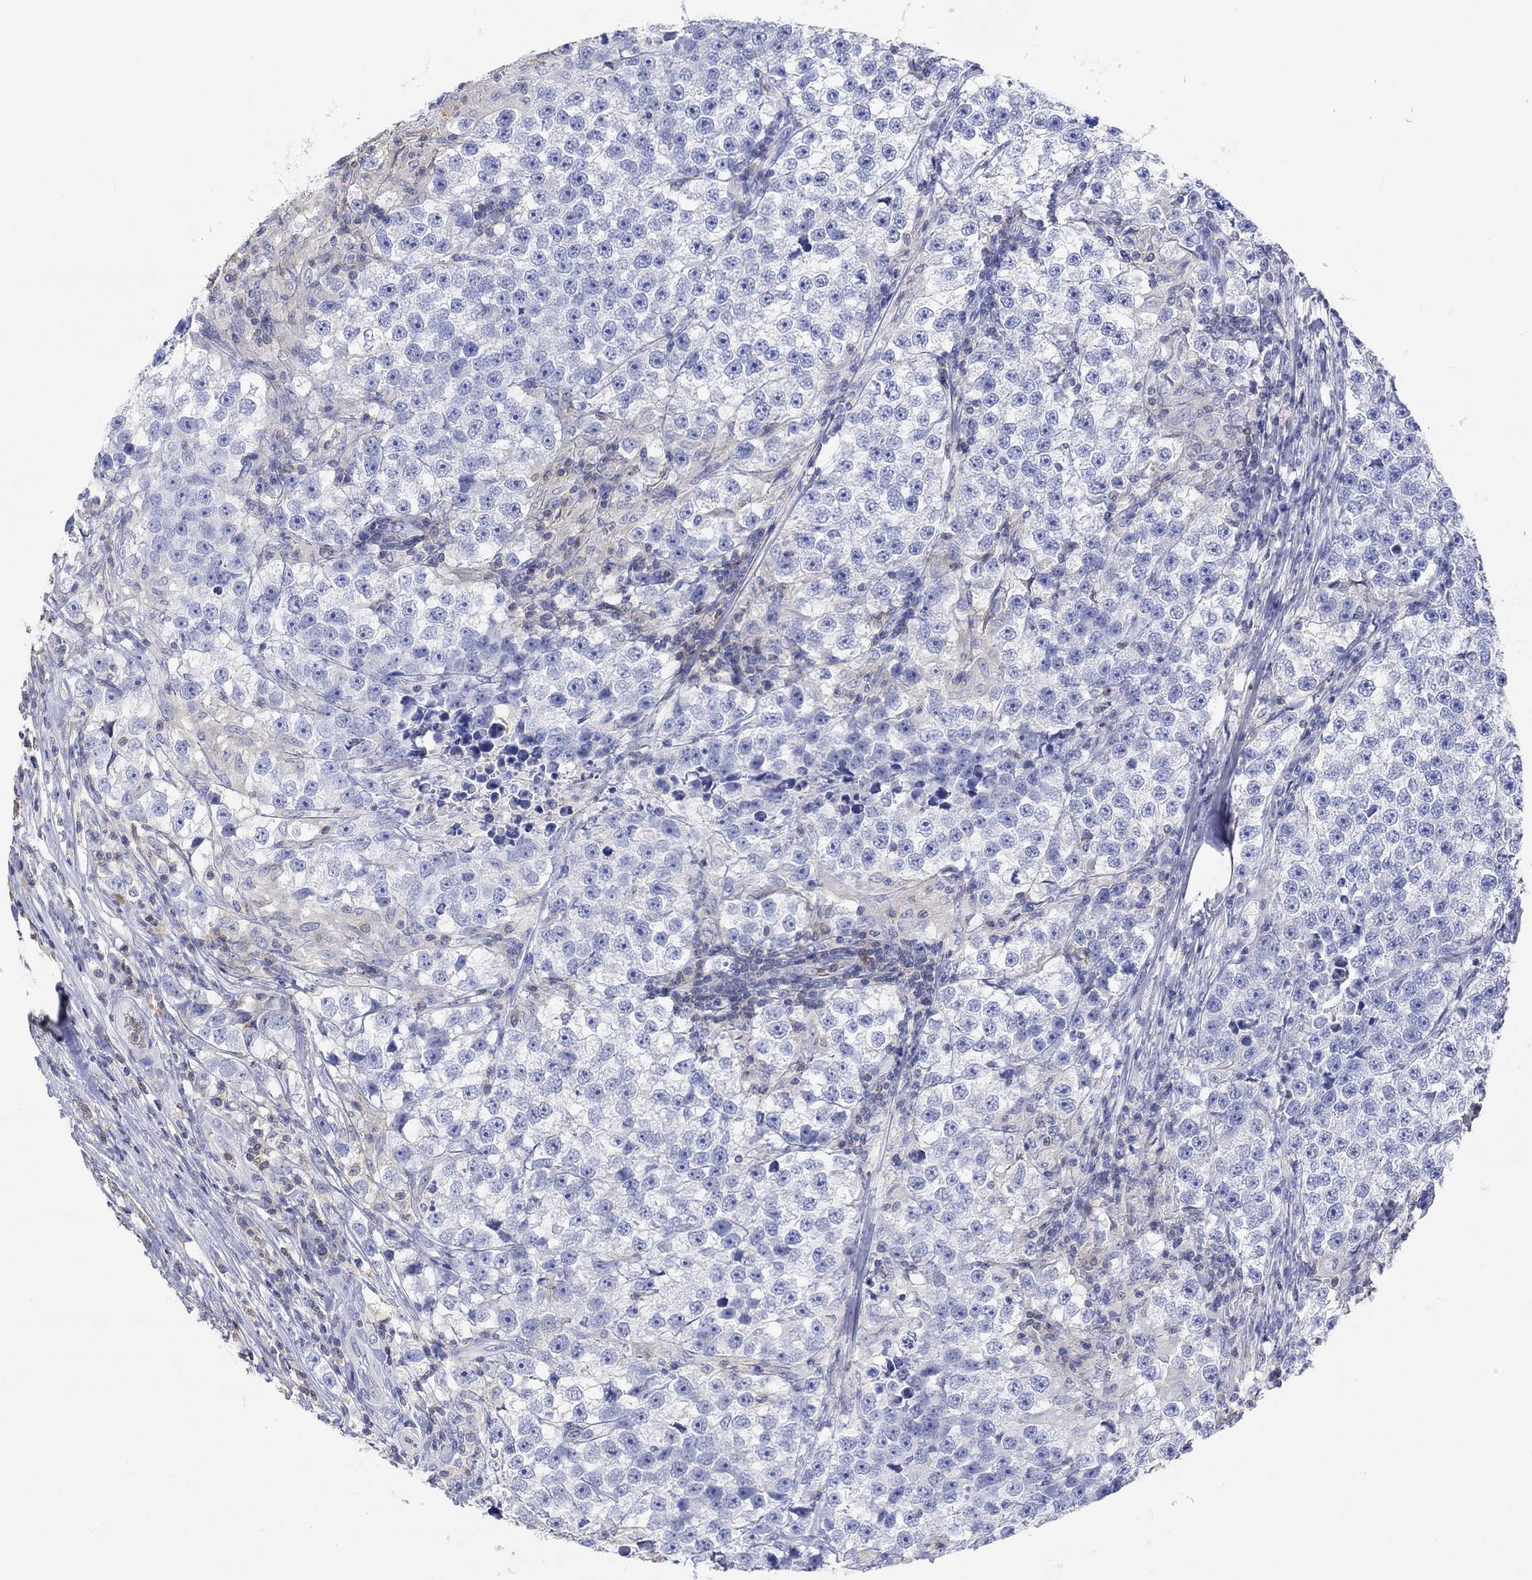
{"staining": {"intensity": "negative", "quantity": "none", "location": "none"}, "tissue": "testis cancer", "cell_type": "Tumor cells", "image_type": "cancer", "snomed": [{"axis": "morphology", "description": "Seminoma, NOS"}, {"axis": "topography", "description": "Testis"}], "caption": "Immunohistochemical staining of testis cancer (seminoma) exhibits no significant positivity in tumor cells.", "gene": "GCM1", "patient": {"sex": "male", "age": 46}}